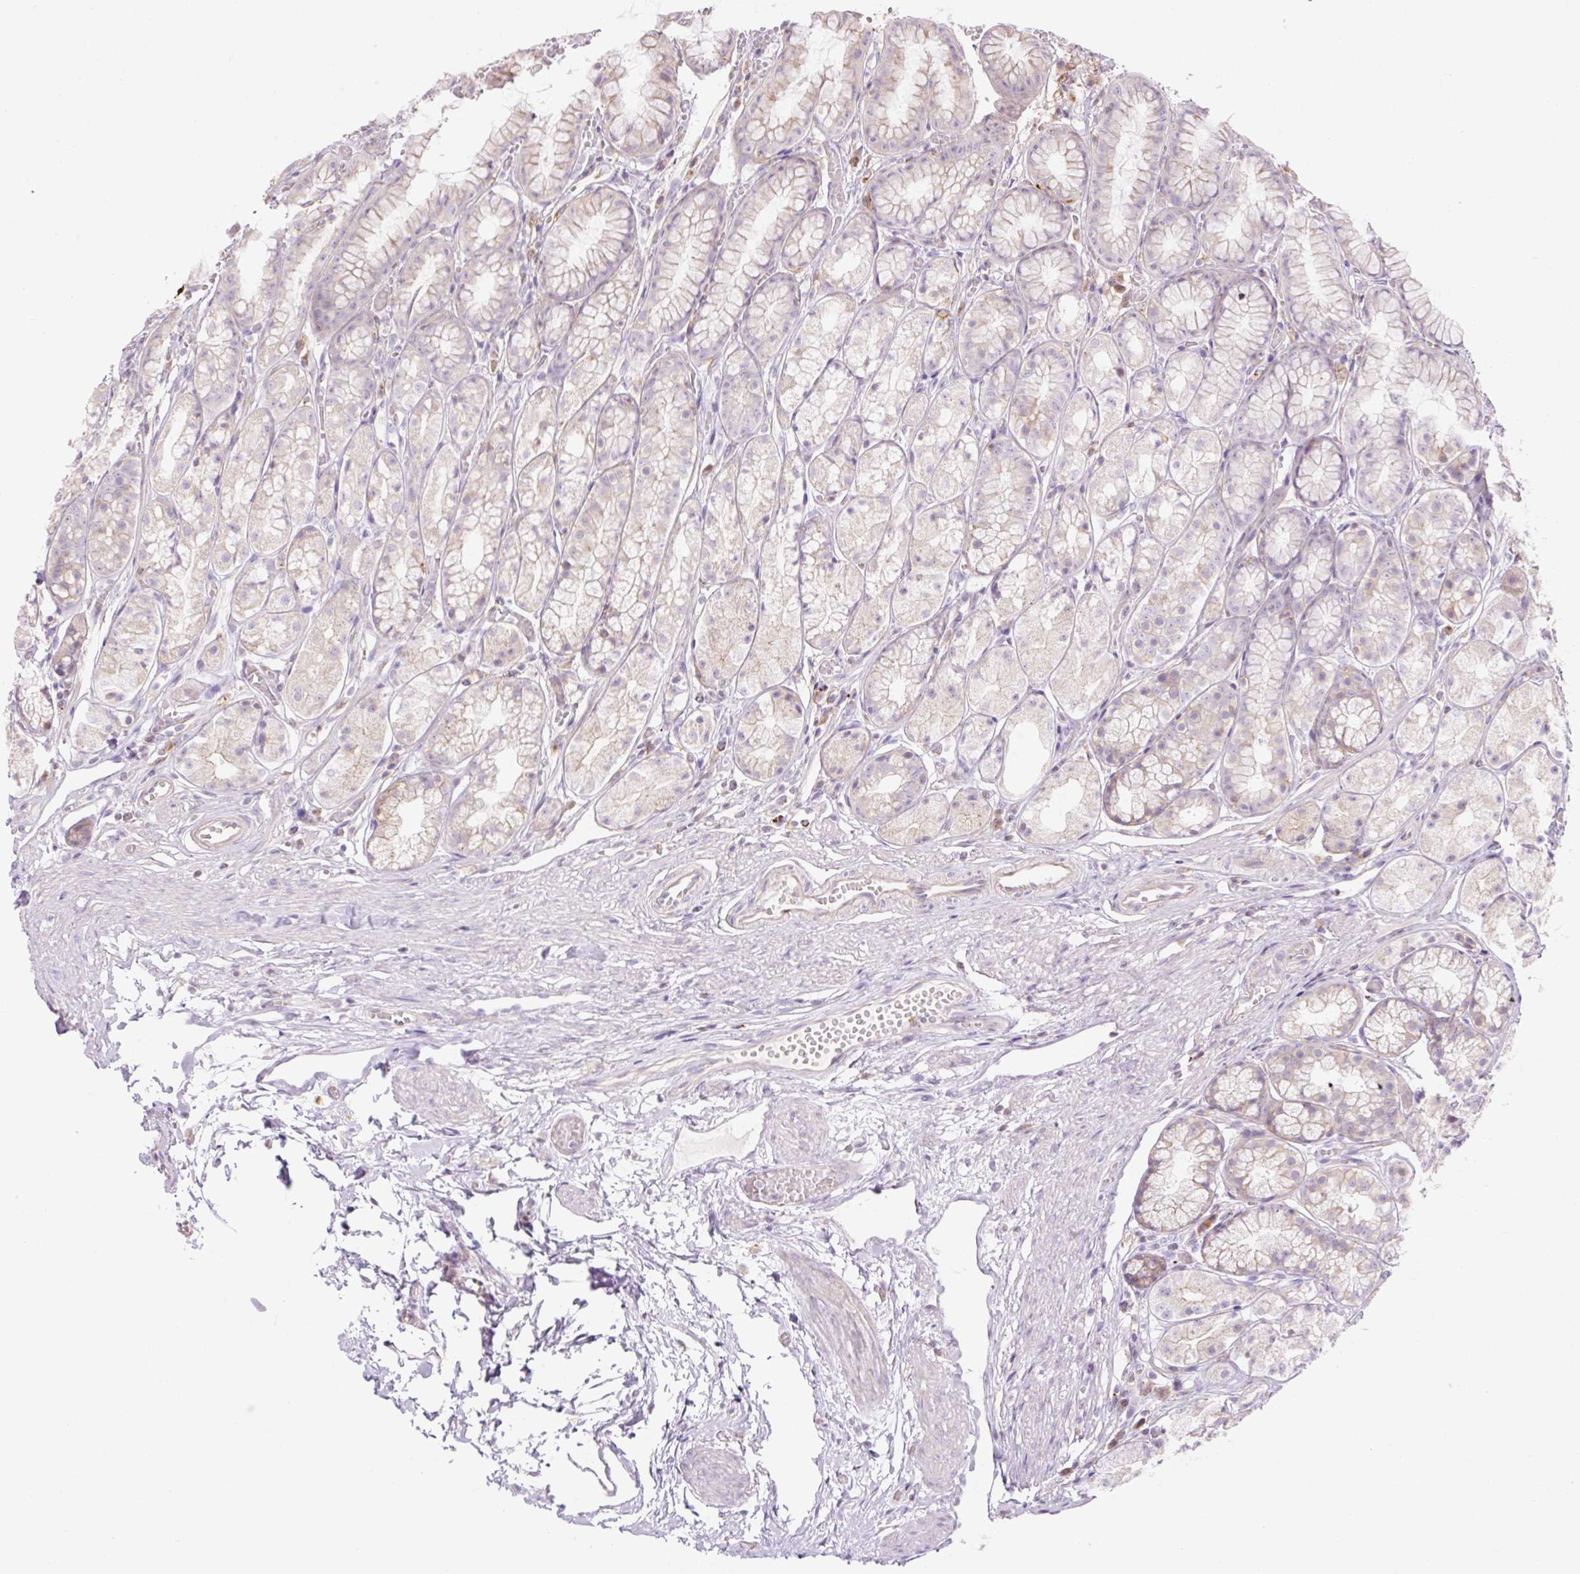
{"staining": {"intensity": "moderate", "quantity": "<25%", "location": "cytoplasmic/membranous"}, "tissue": "stomach", "cell_type": "Glandular cells", "image_type": "normal", "snomed": [{"axis": "morphology", "description": "Normal tissue, NOS"}, {"axis": "topography", "description": "Smooth muscle"}, {"axis": "topography", "description": "Stomach"}], "caption": "Immunohistochemical staining of benign human stomach demonstrates <25% levels of moderate cytoplasmic/membranous protein positivity in approximately <25% of glandular cells.", "gene": "GRID2", "patient": {"sex": "male", "age": 70}}